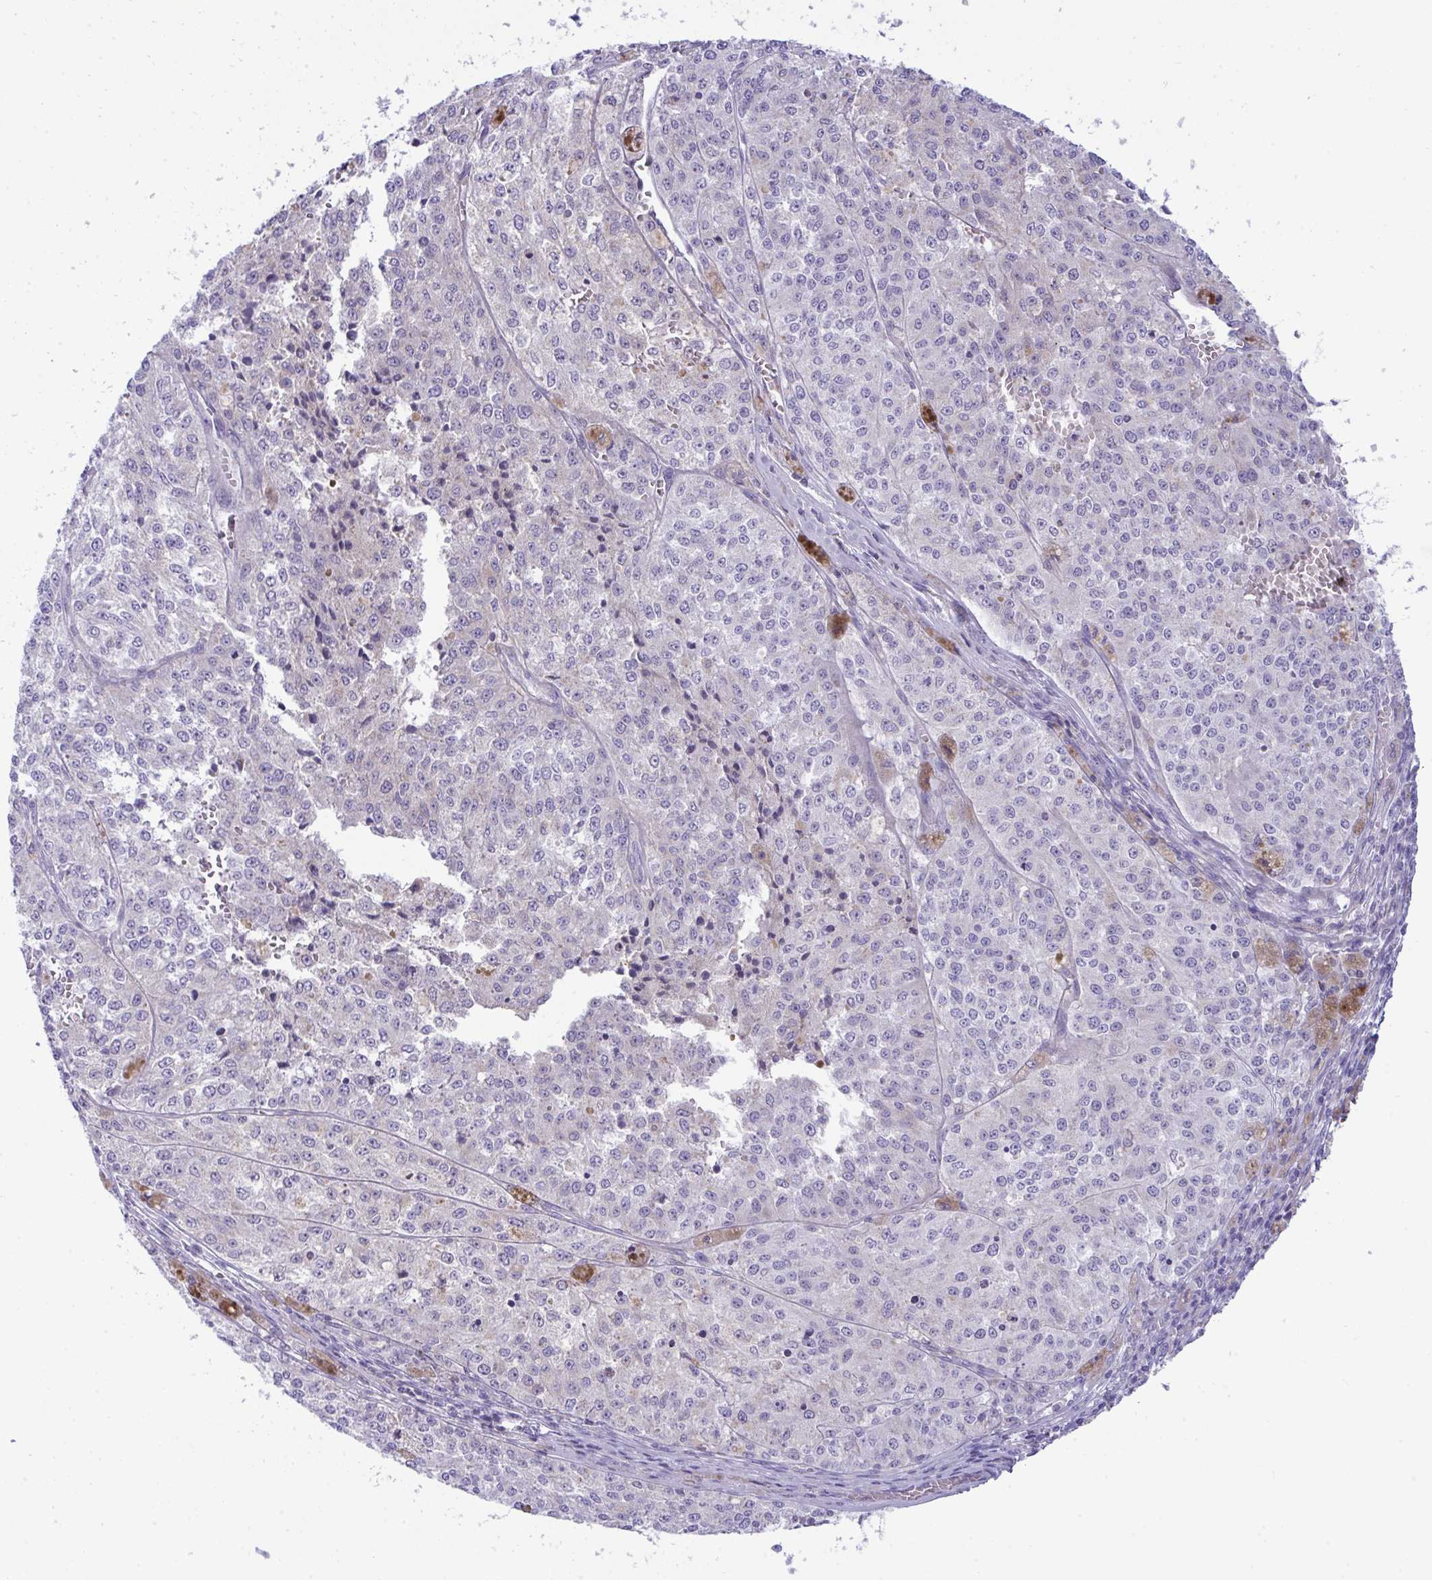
{"staining": {"intensity": "negative", "quantity": "none", "location": "none"}, "tissue": "melanoma", "cell_type": "Tumor cells", "image_type": "cancer", "snomed": [{"axis": "morphology", "description": "Malignant melanoma, Metastatic site"}, {"axis": "topography", "description": "Lymph node"}], "caption": "Image shows no significant protein expression in tumor cells of melanoma. The staining was performed using DAB (3,3'-diaminobenzidine) to visualize the protein expression in brown, while the nuclei were stained in blue with hematoxylin (Magnification: 20x).", "gene": "PLA2G12B", "patient": {"sex": "female", "age": 64}}